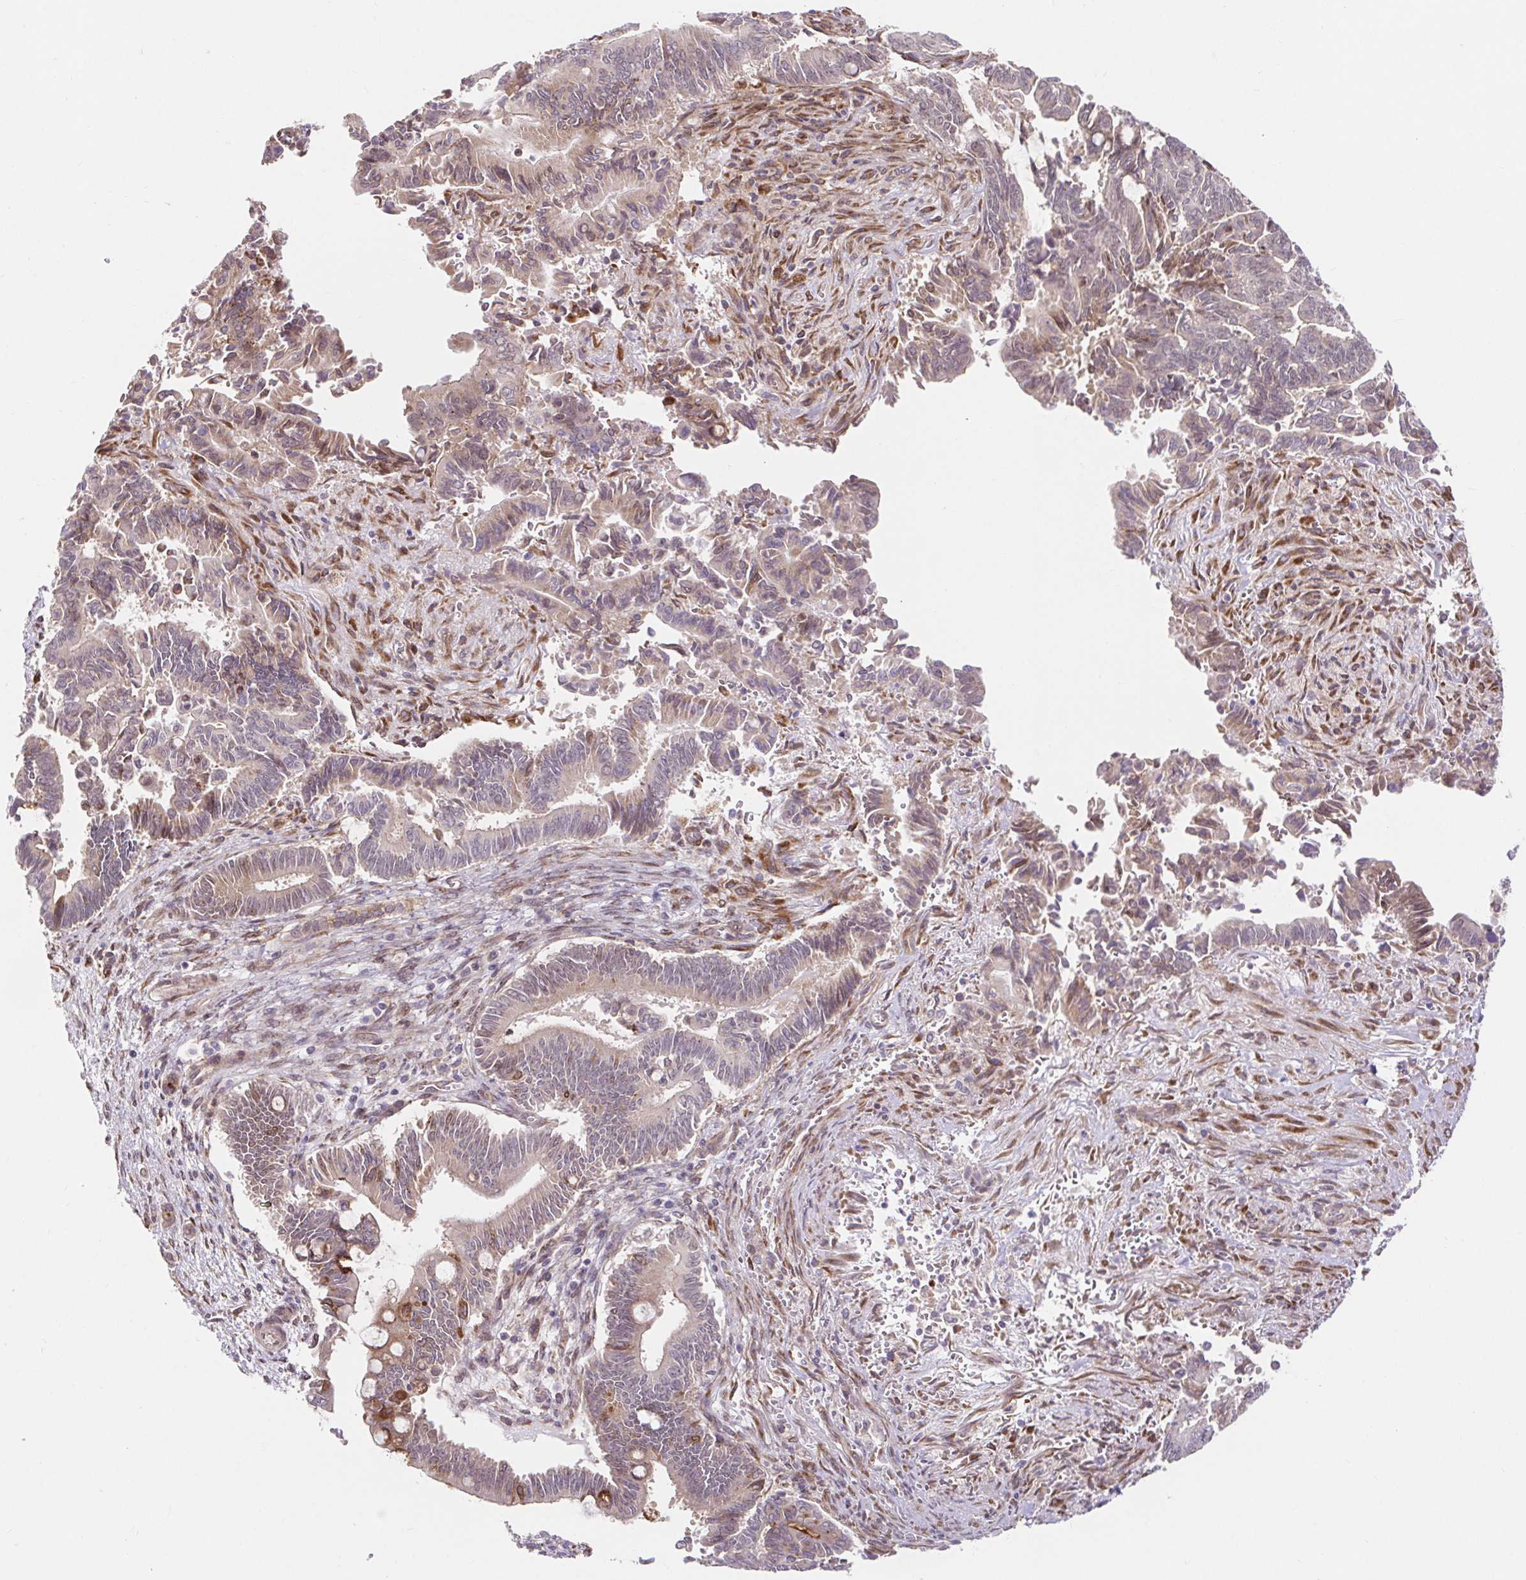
{"staining": {"intensity": "negative", "quantity": "none", "location": "none"}, "tissue": "pancreatic cancer", "cell_type": "Tumor cells", "image_type": "cancer", "snomed": [{"axis": "morphology", "description": "Adenocarcinoma, NOS"}, {"axis": "topography", "description": "Pancreas"}], "caption": "Tumor cells are negative for brown protein staining in pancreatic adenocarcinoma.", "gene": "LYPD5", "patient": {"sex": "male", "age": 68}}